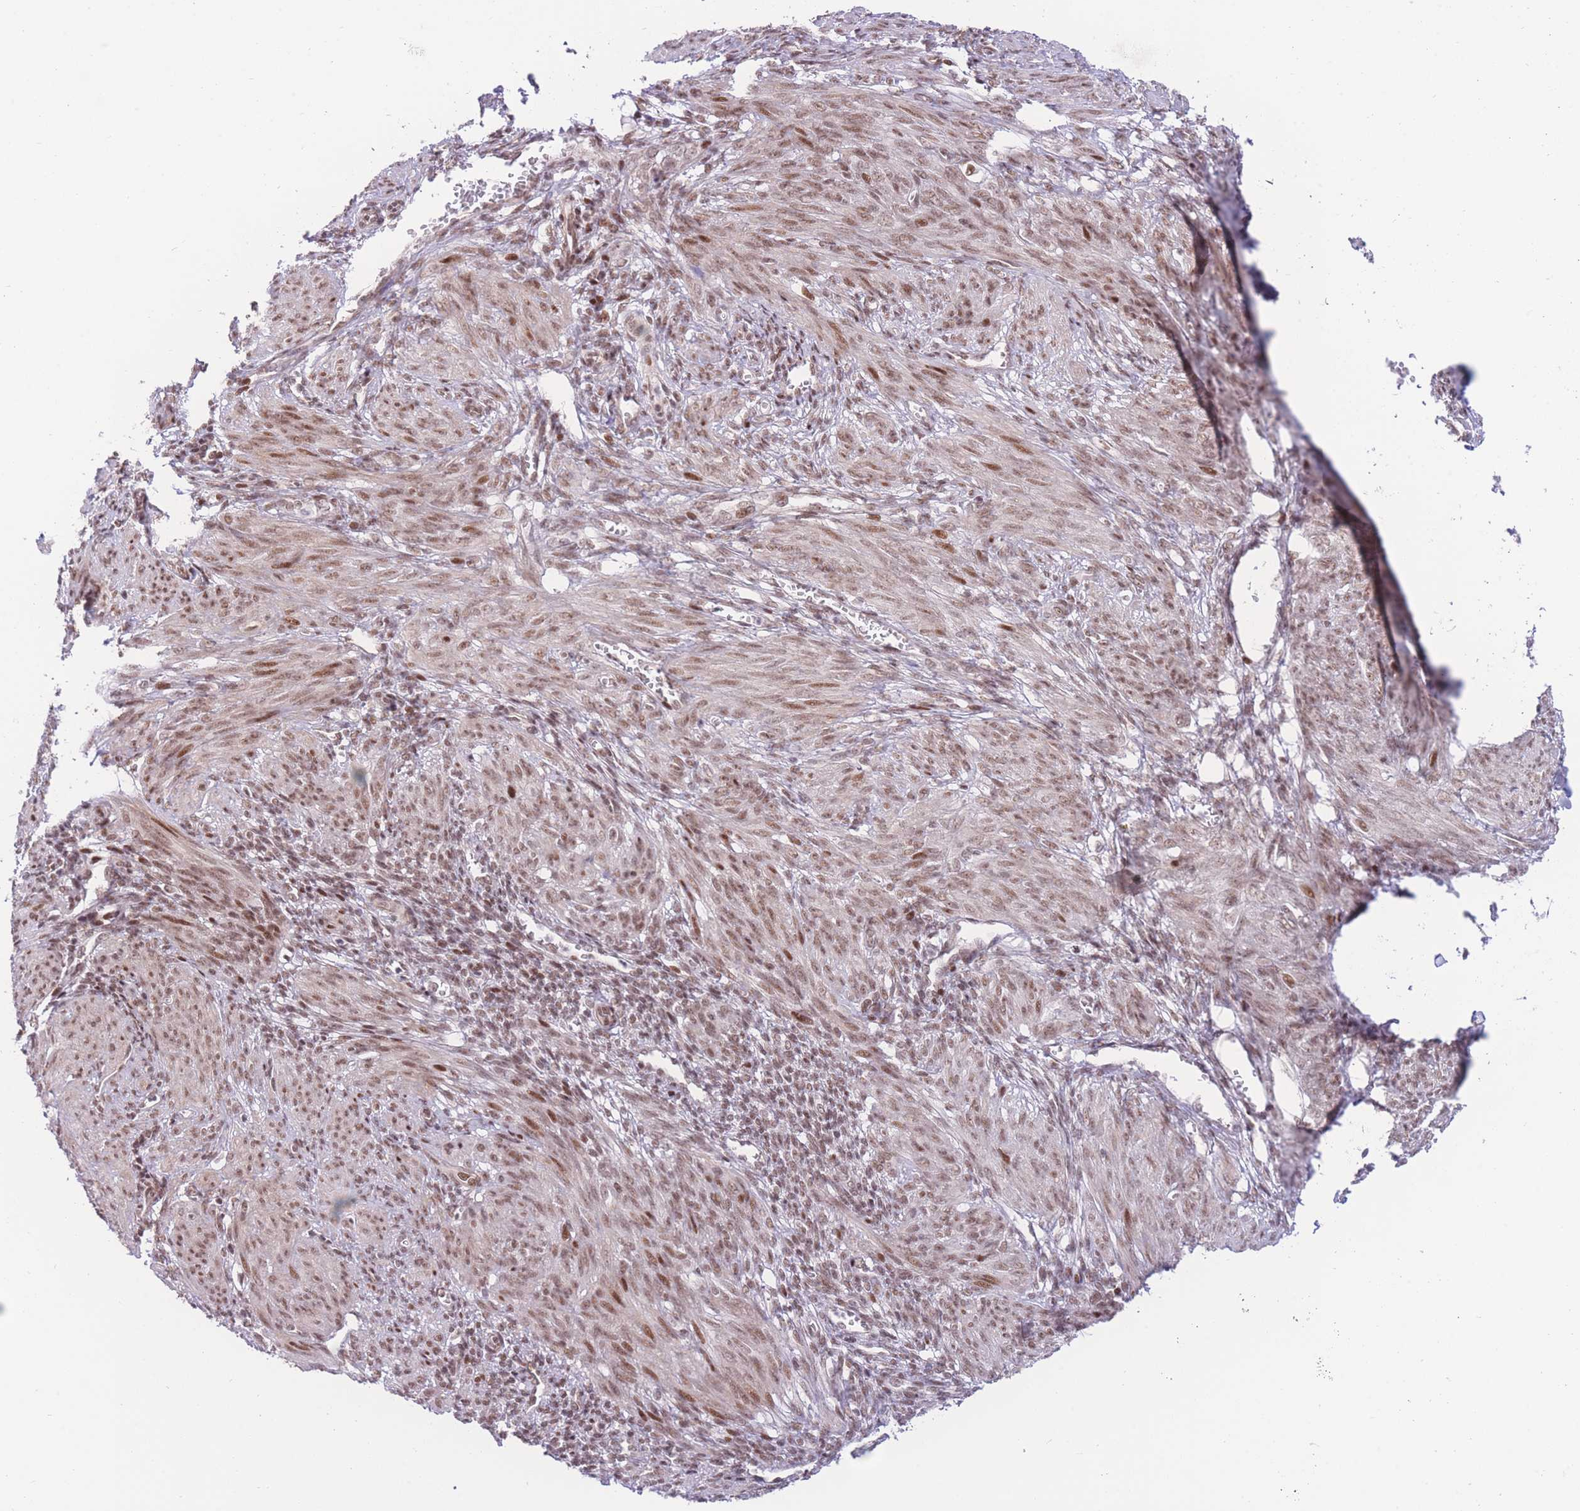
{"staining": {"intensity": "moderate", "quantity": ">75%", "location": "nuclear"}, "tissue": "smooth muscle", "cell_type": "Smooth muscle cells", "image_type": "normal", "snomed": [{"axis": "morphology", "description": "Normal tissue, NOS"}, {"axis": "topography", "description": "Smooth muscle"}], "caption": "Immunohistochemical staining of benign human smooth muscle displays moderate nuclear protein expression in about >75% of smooth muscle cells. (DAB (3,3'-diaminobenzidine) IHC, brown staining for protein, blue staining for nuclei).", "gene": "PCIF1", "patient": {"sex": "female", "age": 39}}